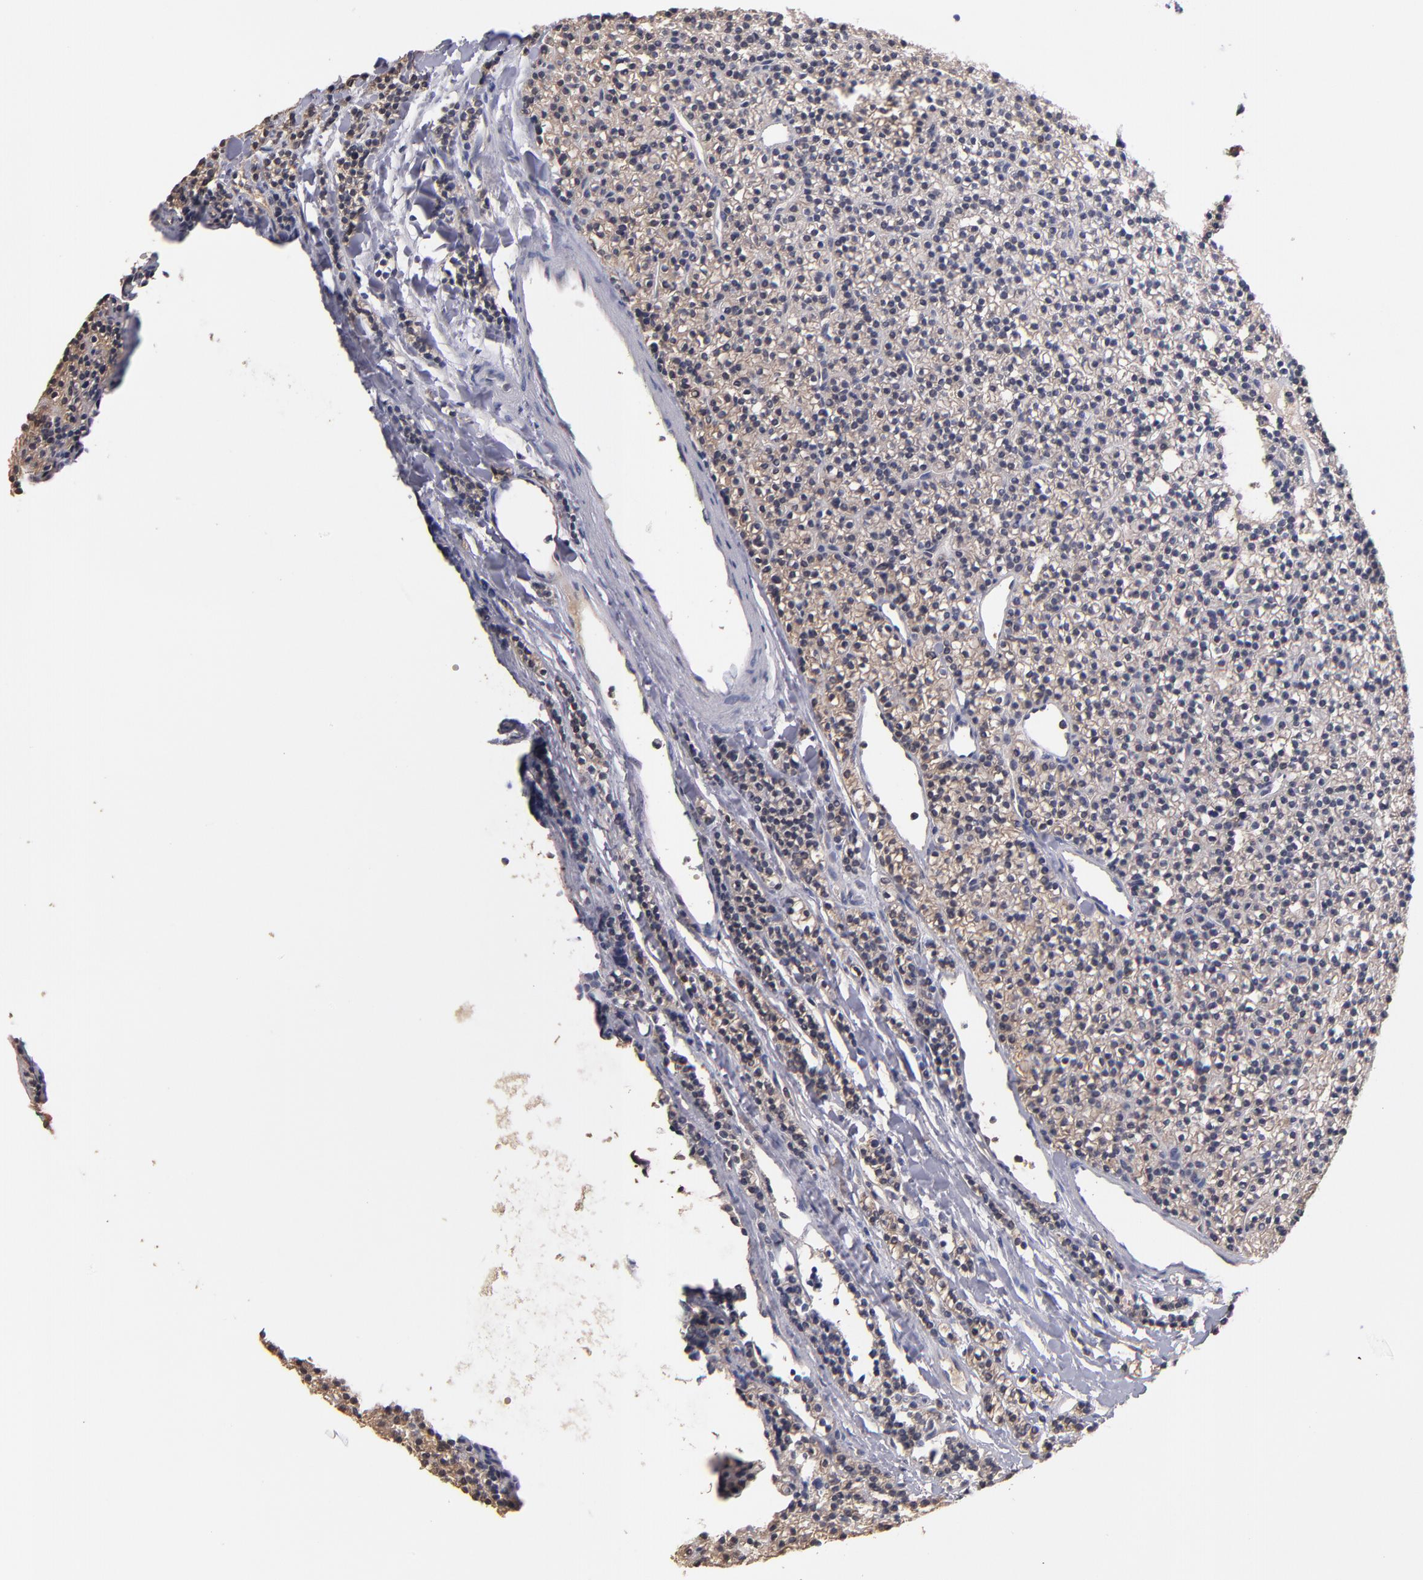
{"staining": {"intensity": "weak", "quantity": ">75%", "location": "cytoplasmic/membranous"}, "tissue": "parathyroid gland", "cell_type": "Glandular cells", "image_type": "normal", "snomed": [{"axis": "morphology", "description": "Normal tissue, NOS"}, {"axis": "topography", "description": "Parathyroid gland"}], "caption": "Immunohistochemistry (IHC) staining of benign parathyroid gland, which displays low levels of weak cytoplasmic/membranous positivity in about >75% of glandular cells indicating weak cytoplasmic/membranous protein positivity. The staining was performed using DAB (3,3'-diaminobenzidine) (brown) for protein detection and nuclei were counterstained in hematoxylin (blue).", "gene": "PSMD10", "patient": {"sex": "female", "age": 45}}